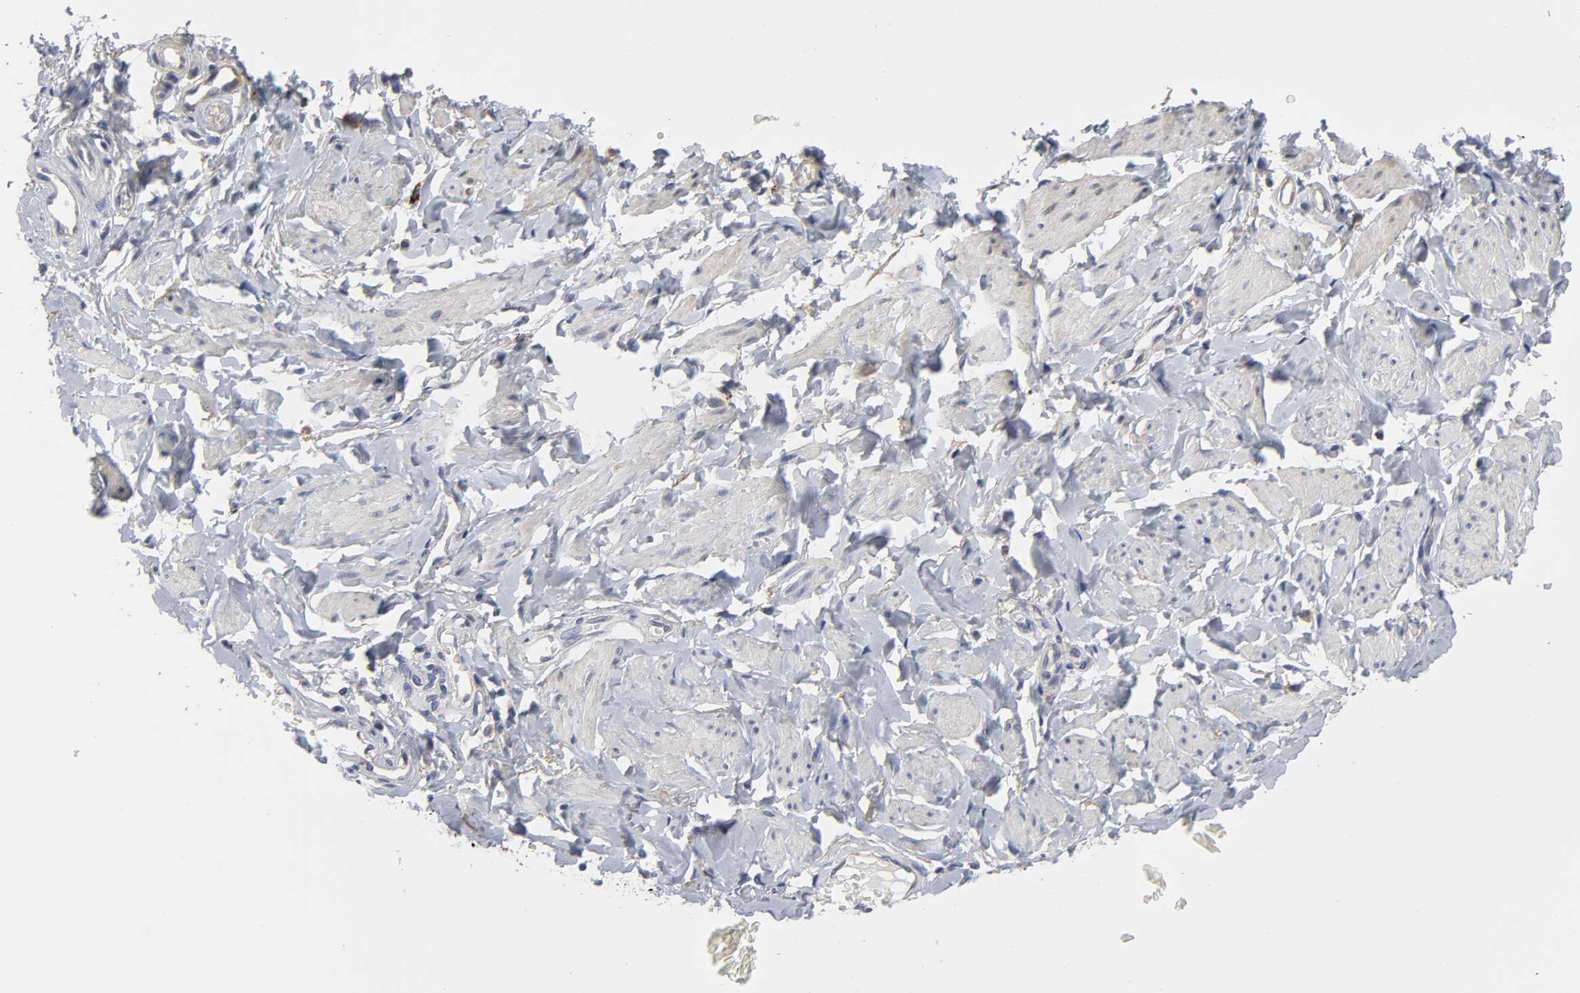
{"staining": {"intensity": "negative", "quantity": "none", "location": "none"}, "tissue": "vagina", "cell_type": "Squamous epithelial cells", "image_type": "normal", "snomed": [{"axis": "morphology", "description": "Normal tissue, NOS"}, {"axis": "topography", "description": "Vagina"}], "caption": "Histopathology image shows no protein expression in squamous epithelial cells of benign vagina. The staining was performed using DAB (3,3'-diaminobenzidine) to visualize the protein expression in brown, while the nuclei were stained in blue with hematoxylin (Magnification: 20x).", "gene": "C17orf75", "patient": {"sex": "female", "age": 55}}